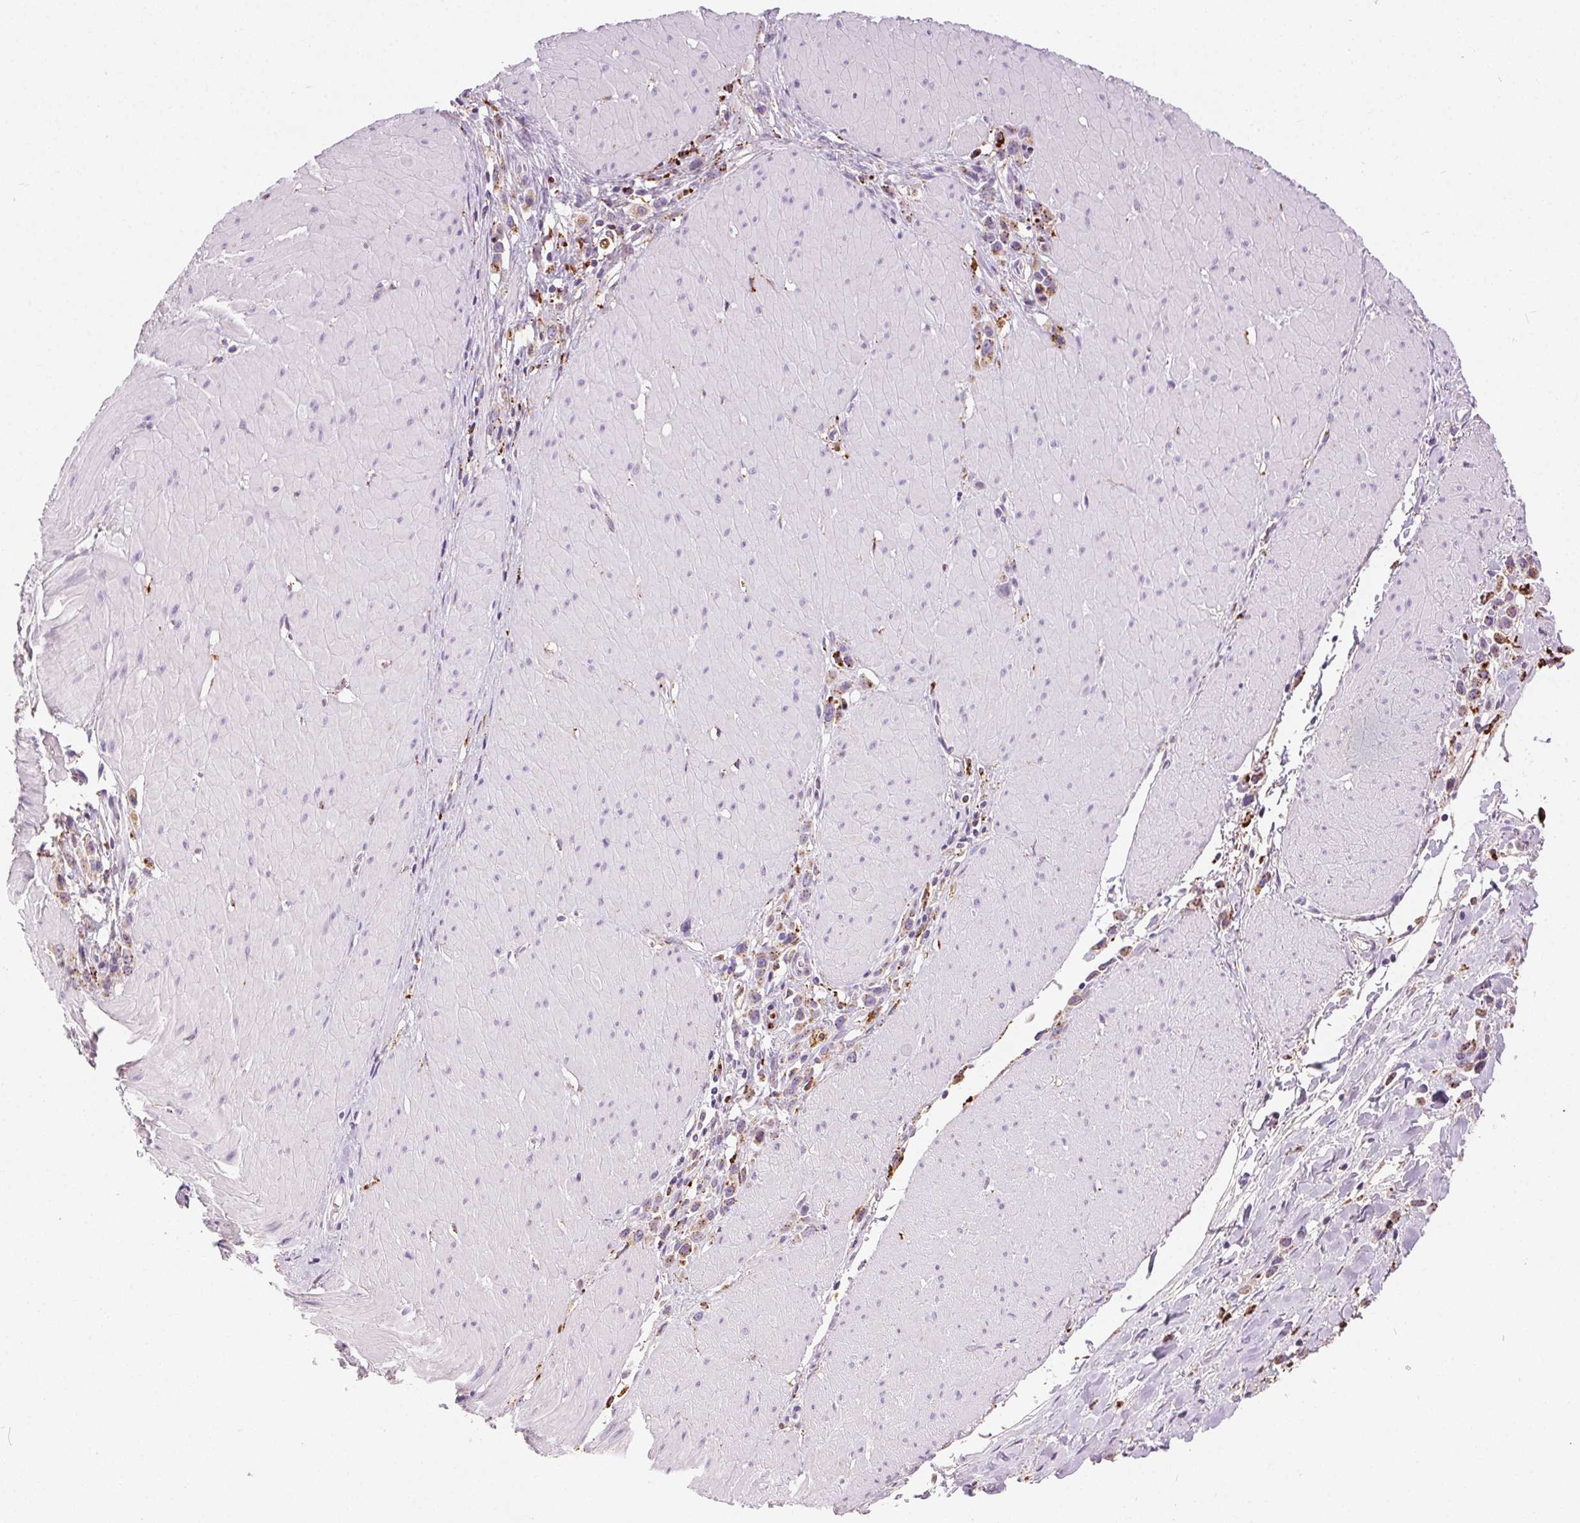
{"staining": {"intensity": "moderate", "quantity": "25%-75%", "location": "cytoplasmic/membranous"}, "tissue": "stomach cancer", "cell_type": "Tumor cells", "image_type": "cancer", "snomed": [{"axis": "morphology", "description": "Adenocarcinoma, NOS"}, {"axis": "topography", "description": "Stomach"}], "caption": "An immunohistochemistry (IHC) micrograph of neoplastic tissue is shown. Protein staining in brown shows moderate cytoplasmic/membranous positivity in stomach adenocarcinoma within tumor cells.", "gene": "SCPEP1", "patient": {"sex": "male", "age": 47}}